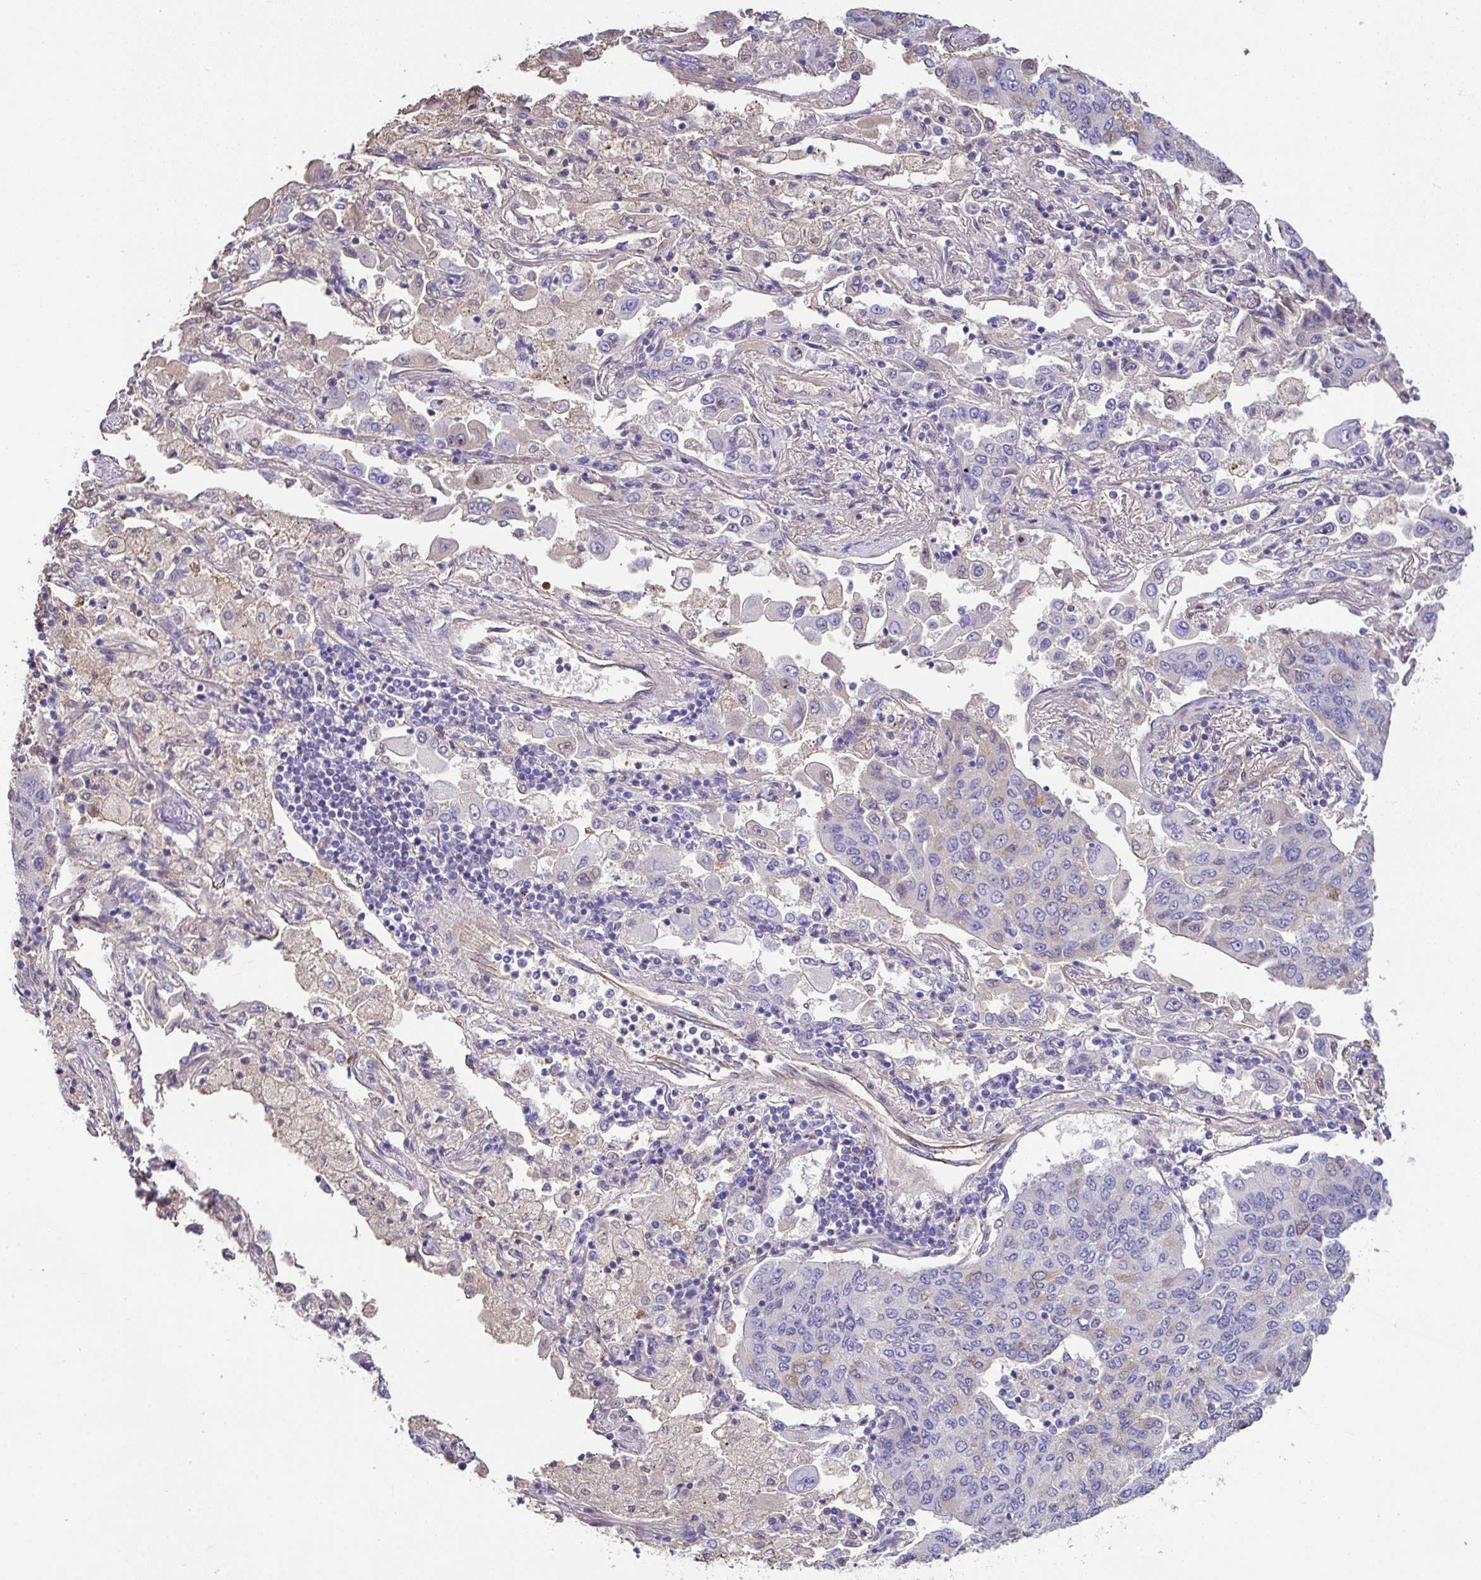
{"staining": {"intensity": "moderate", "quantity": "<25%", "location": "cytoplasmic/membranous"}, "tissue": "lung cancer", "cell_type": "Tumor cells", "image_type": "cancer", "snomed": [{"axis": "morphology", "description": "Squamous cell carcinoma, NOS"}, {"axis": "topography", "description": "Lung"}], "caption": "Squamous cell carcinoma (lung) was stained to show a protein in brown. There is low levels of moderate cytoplasmic/membranous staining in about <25% of tumor cells. Using DAB (3,3'-diaminobenzidine) (brown) and hematoxylin (blue) stains, captured at high magnification using brightfield microscopy.", "gene": "ZNF813", "patient": {"sex": "male", "age": 74}}